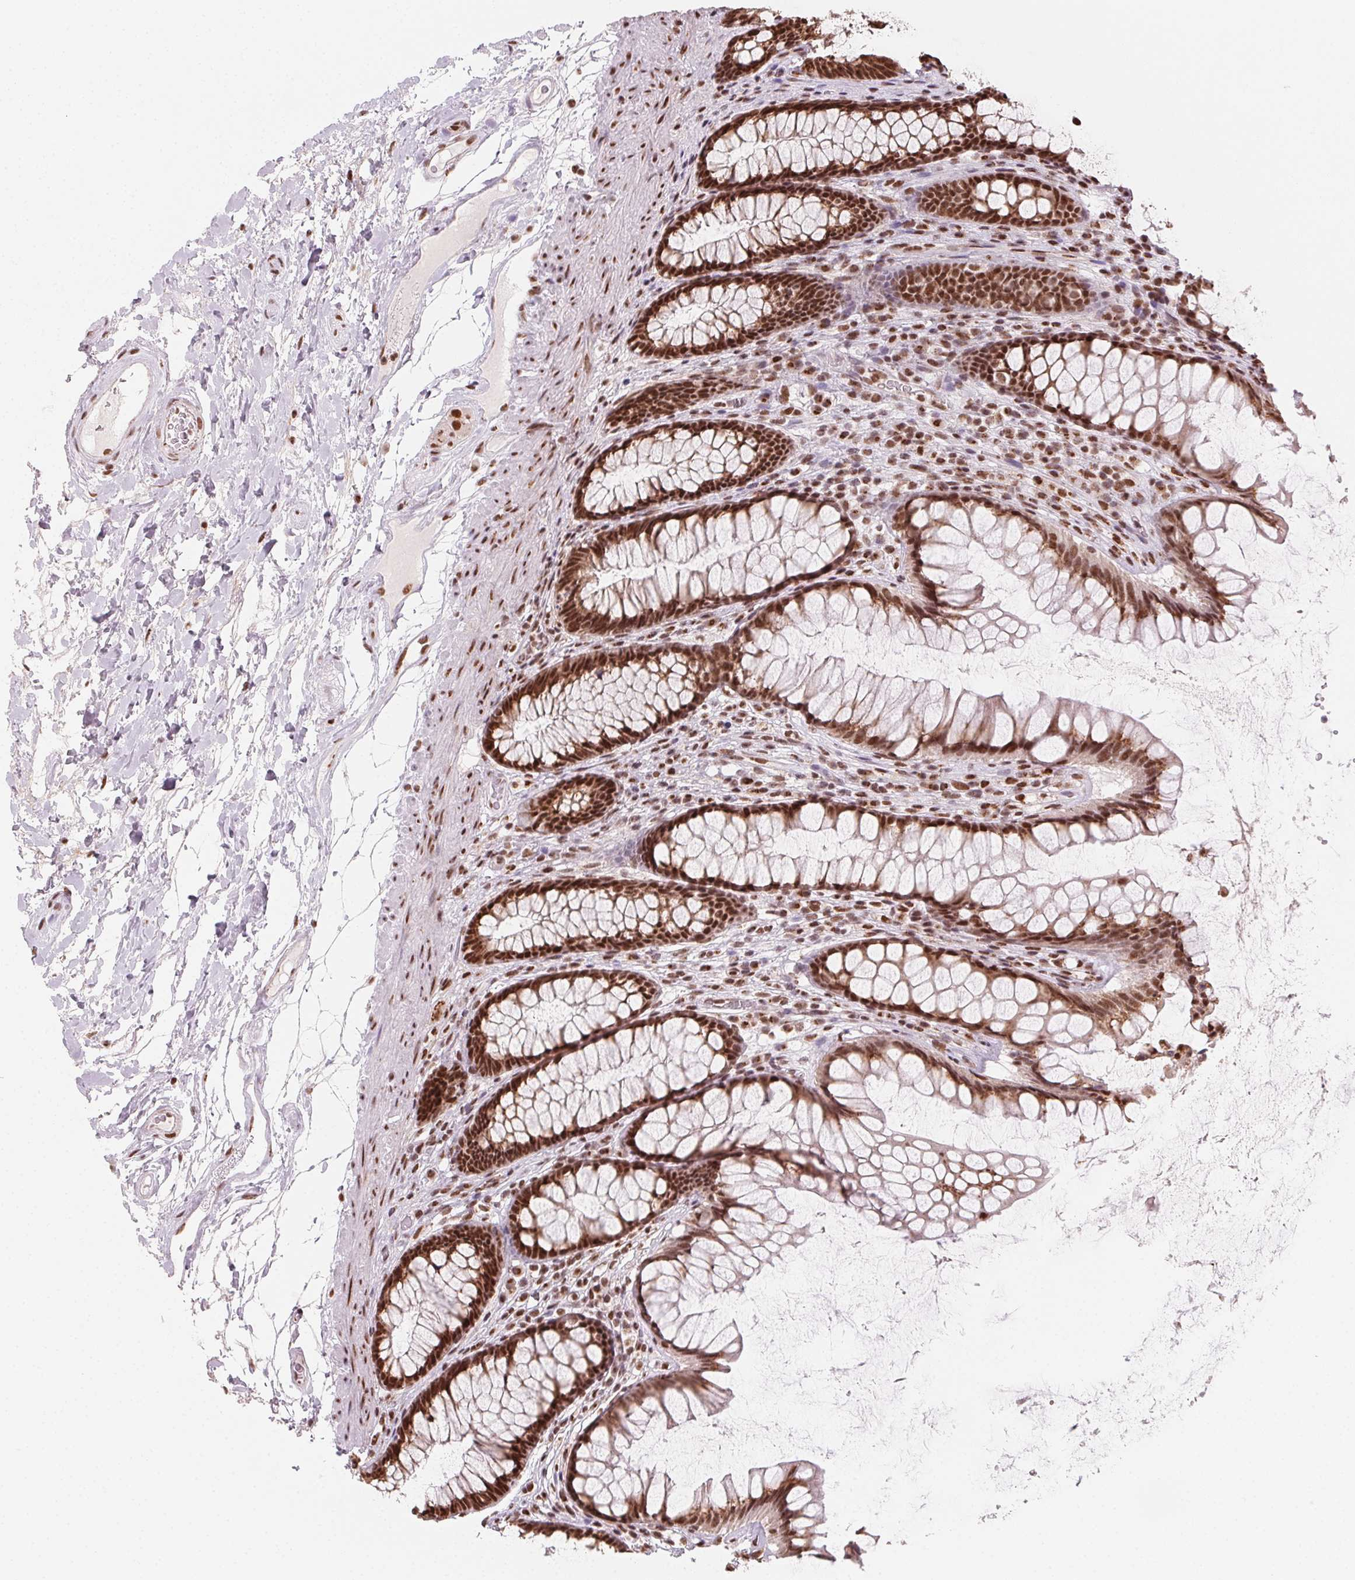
{"staining": {"intensity": "strong", "quantity": ">75%", "location": "nuclear"}, "tissue": "rectum", "cell_type": "Glandular cells", "image_type": "normal", "snomed": [{"axis": "morphology", "description": "Normal tissue, NOS"}, {"axis": "topography", "description": "Rectum"}], "caption": "Rectum stained for a protein (brown) reveals strong nuclear positive expression in approximately >75% of glandular cells.", "gene": "TOPORS", "patient": {"sex": "male", "age": 72}}